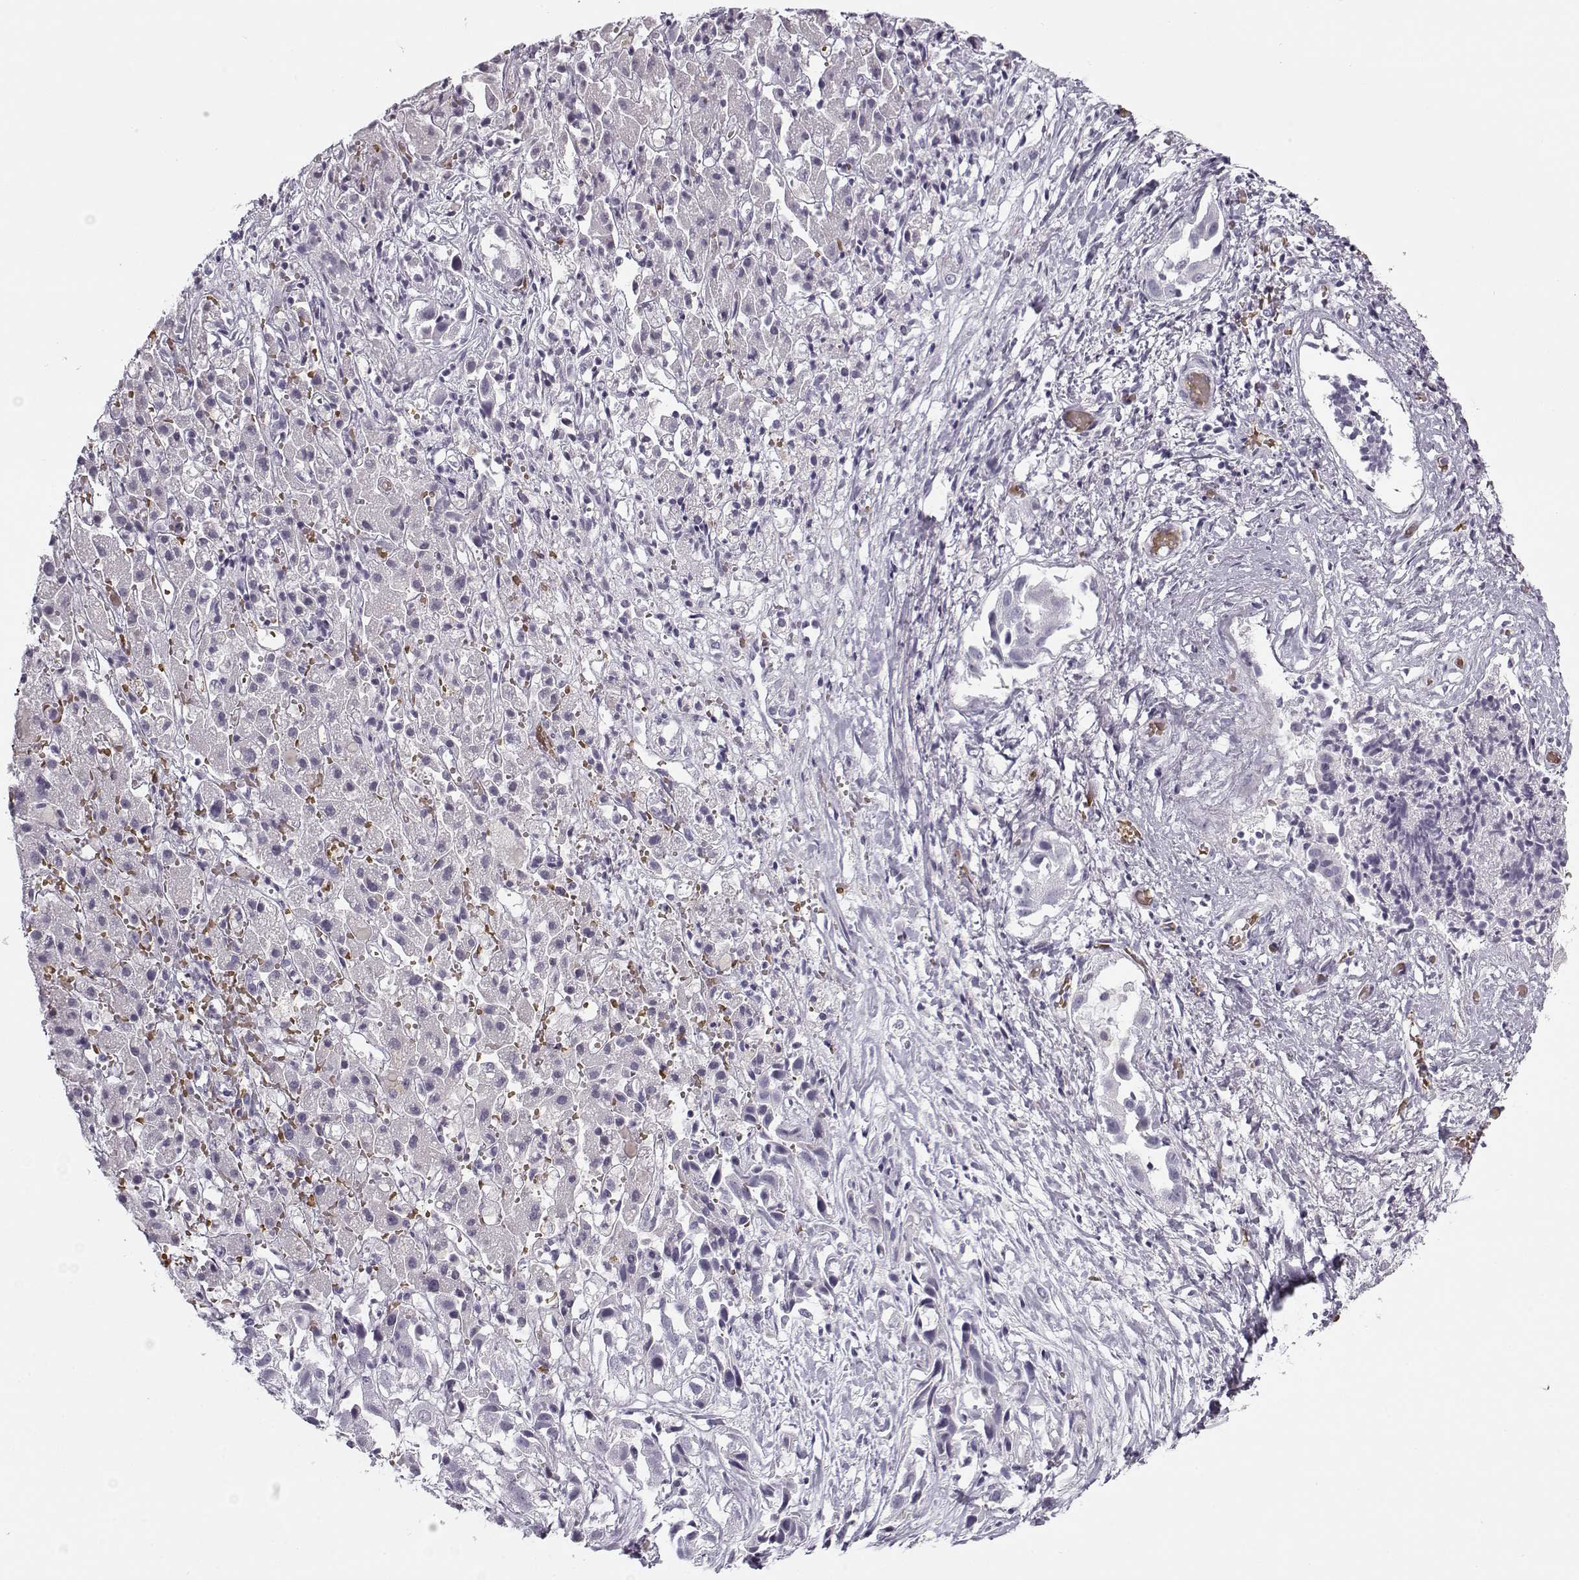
{"staining": {"intensity": "negative", "quantity": "none", "location": "none"}, "tissue": "liver cancer", "cell_type": "Tumor cells", "image_type": "cancer", "snomed": [{"axis": "morphology", "description": "Cholangiocarcinoma"}, {"axis": "topography", "description": "Liver"}], "caption": "There is no significant expression in tumor cells of liver cholangiocarcinoma.", "gene": "SNCA", "patient": {"sex": "female", "age": 52}}